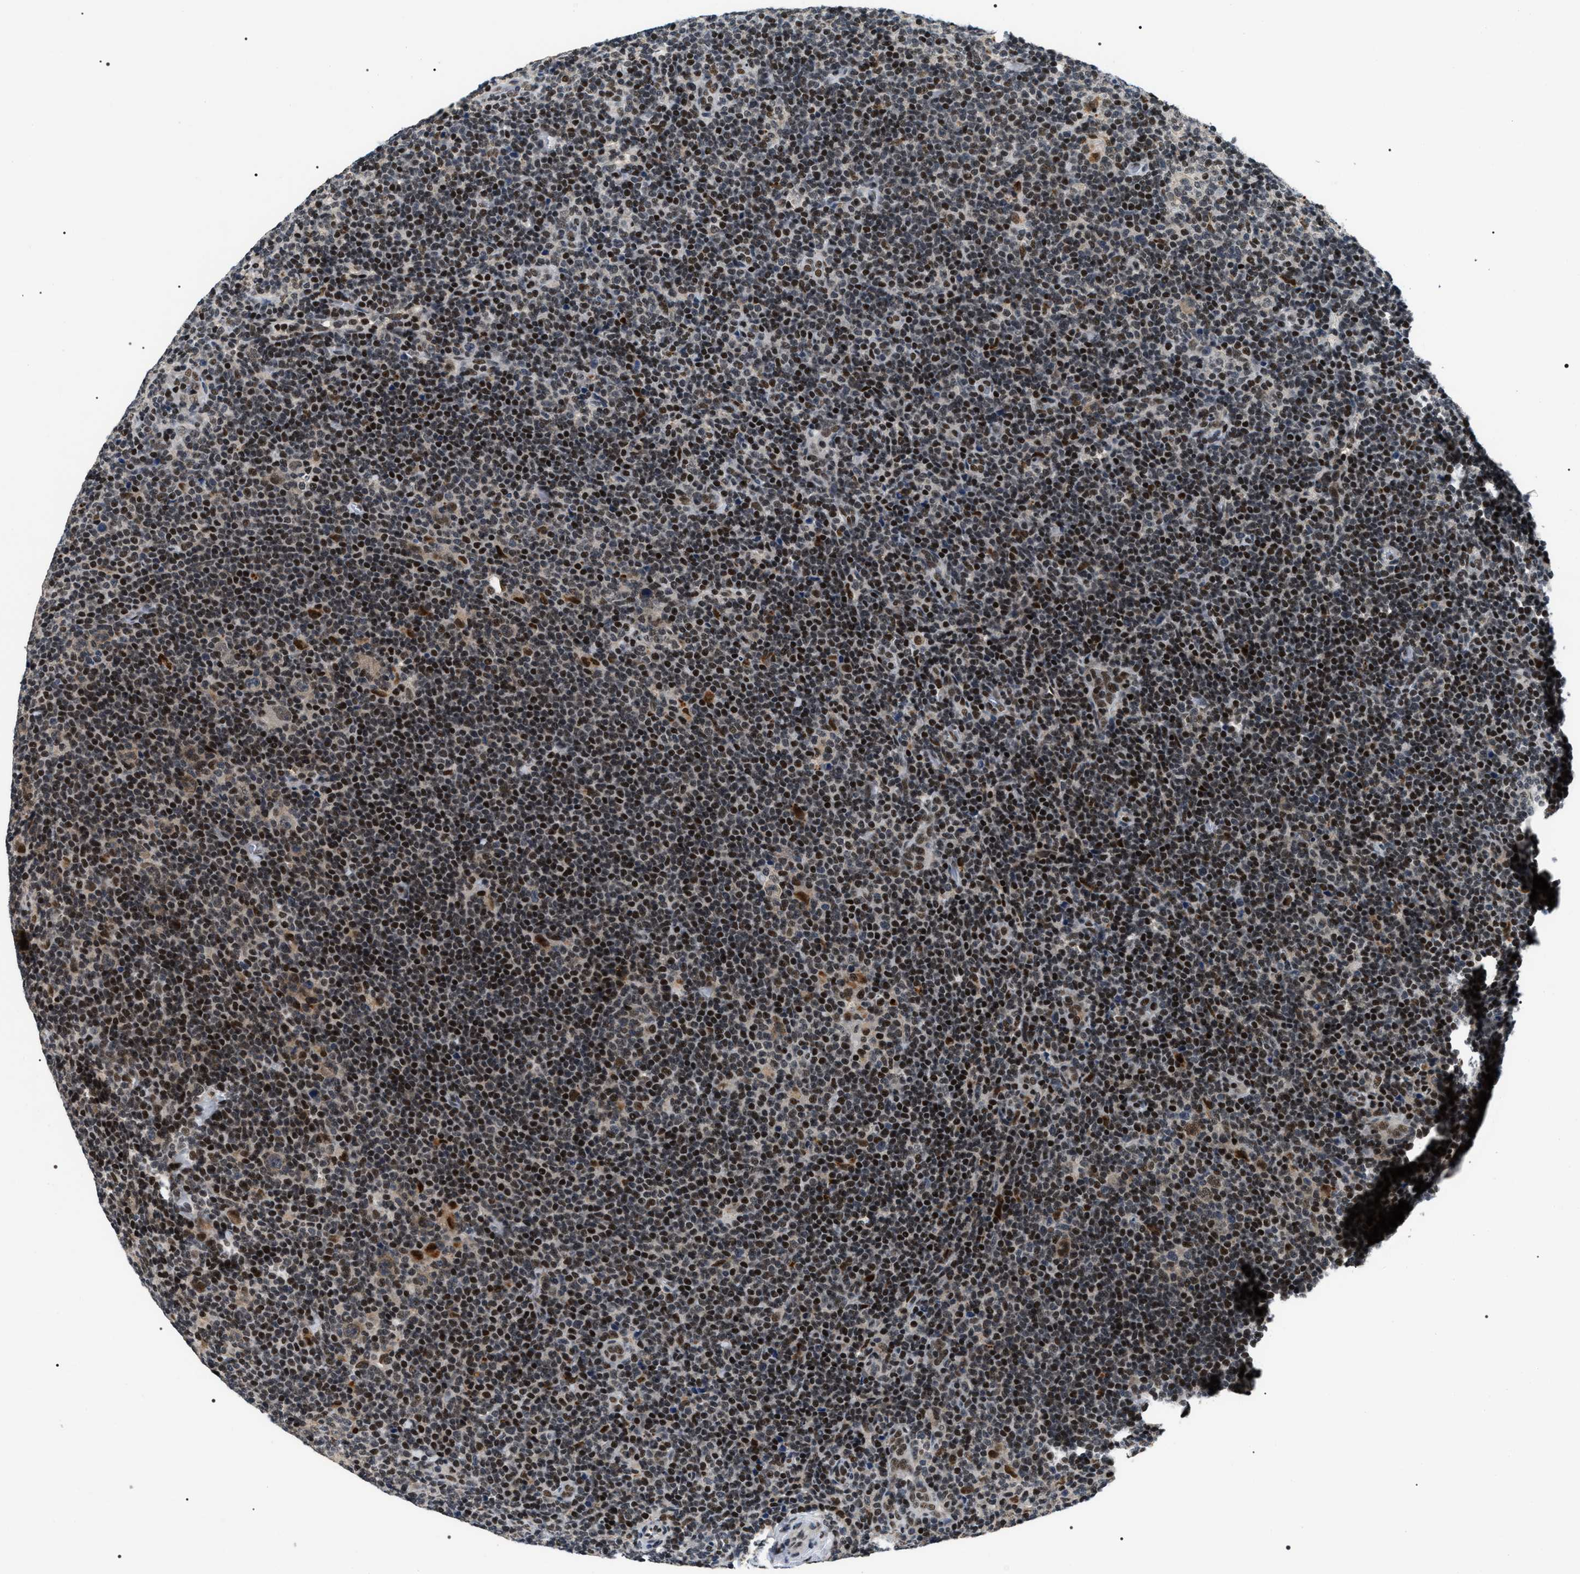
{"staining": {"intensity": "moderate", "quantity": "25%-75%", "location": "cytoplasmic/membranous,nuclear"}, "tissue": "lymphoma", "cell_type": "Tumor cells", "image_type": "cancer", "snomed": [{"axis": "morphology", "description": "Hodgkin's disease, NOS"}, {"axis": "topography", "description": "Lymph node"}], "caption": "Hodgkin's disease stained for a protein (brown) exhibits moderate cytoplasmic/membranous and nuclear positive staining in about 25%-75% of tumor cells.", "gene": "C7orf25", "patient": {"sex": "female", "age": 57}}